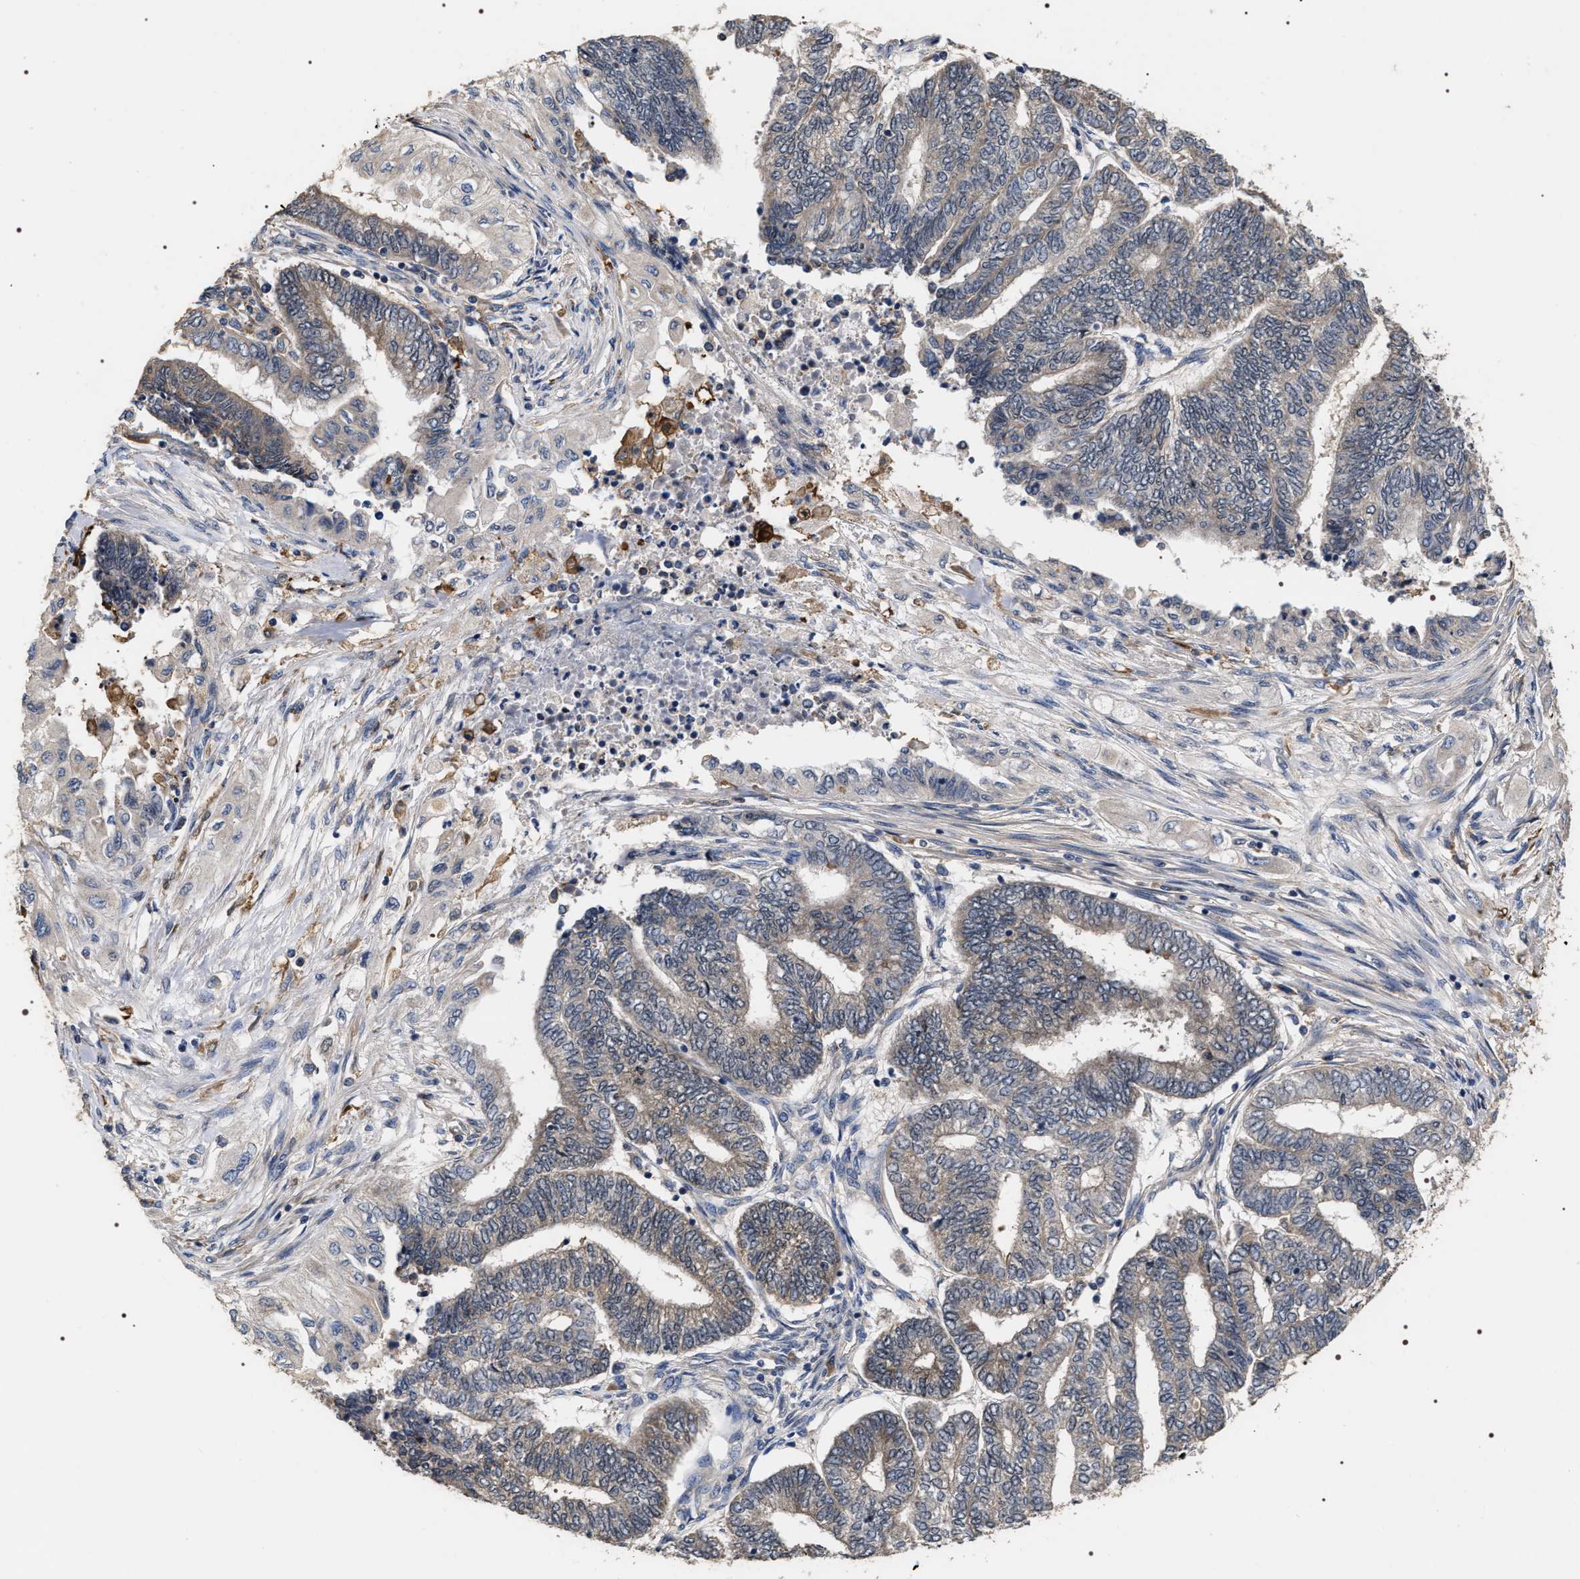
{"staining": {"intensity": "weak", "quantity": "25%-75%", "location": "cytoplasmic/membranous"}, "tissue": "endometrial cancer", "cell_type": "Tumor cells", "image_type": "cancer", "snomed": [{"axis": "morphology", "description": "Adenocarcinoma, NOS"}, {"axis": "topography", "description": "Uterus"}, {"axis": "topography", "description": "Endometrium"}], "caption": "Human adenocarcinoma (endometrial) stained with a protein marker reveals weak staining in tumor cells.", "gene": "UPF3A", "patient": {"sex": "female", "age": 70}}